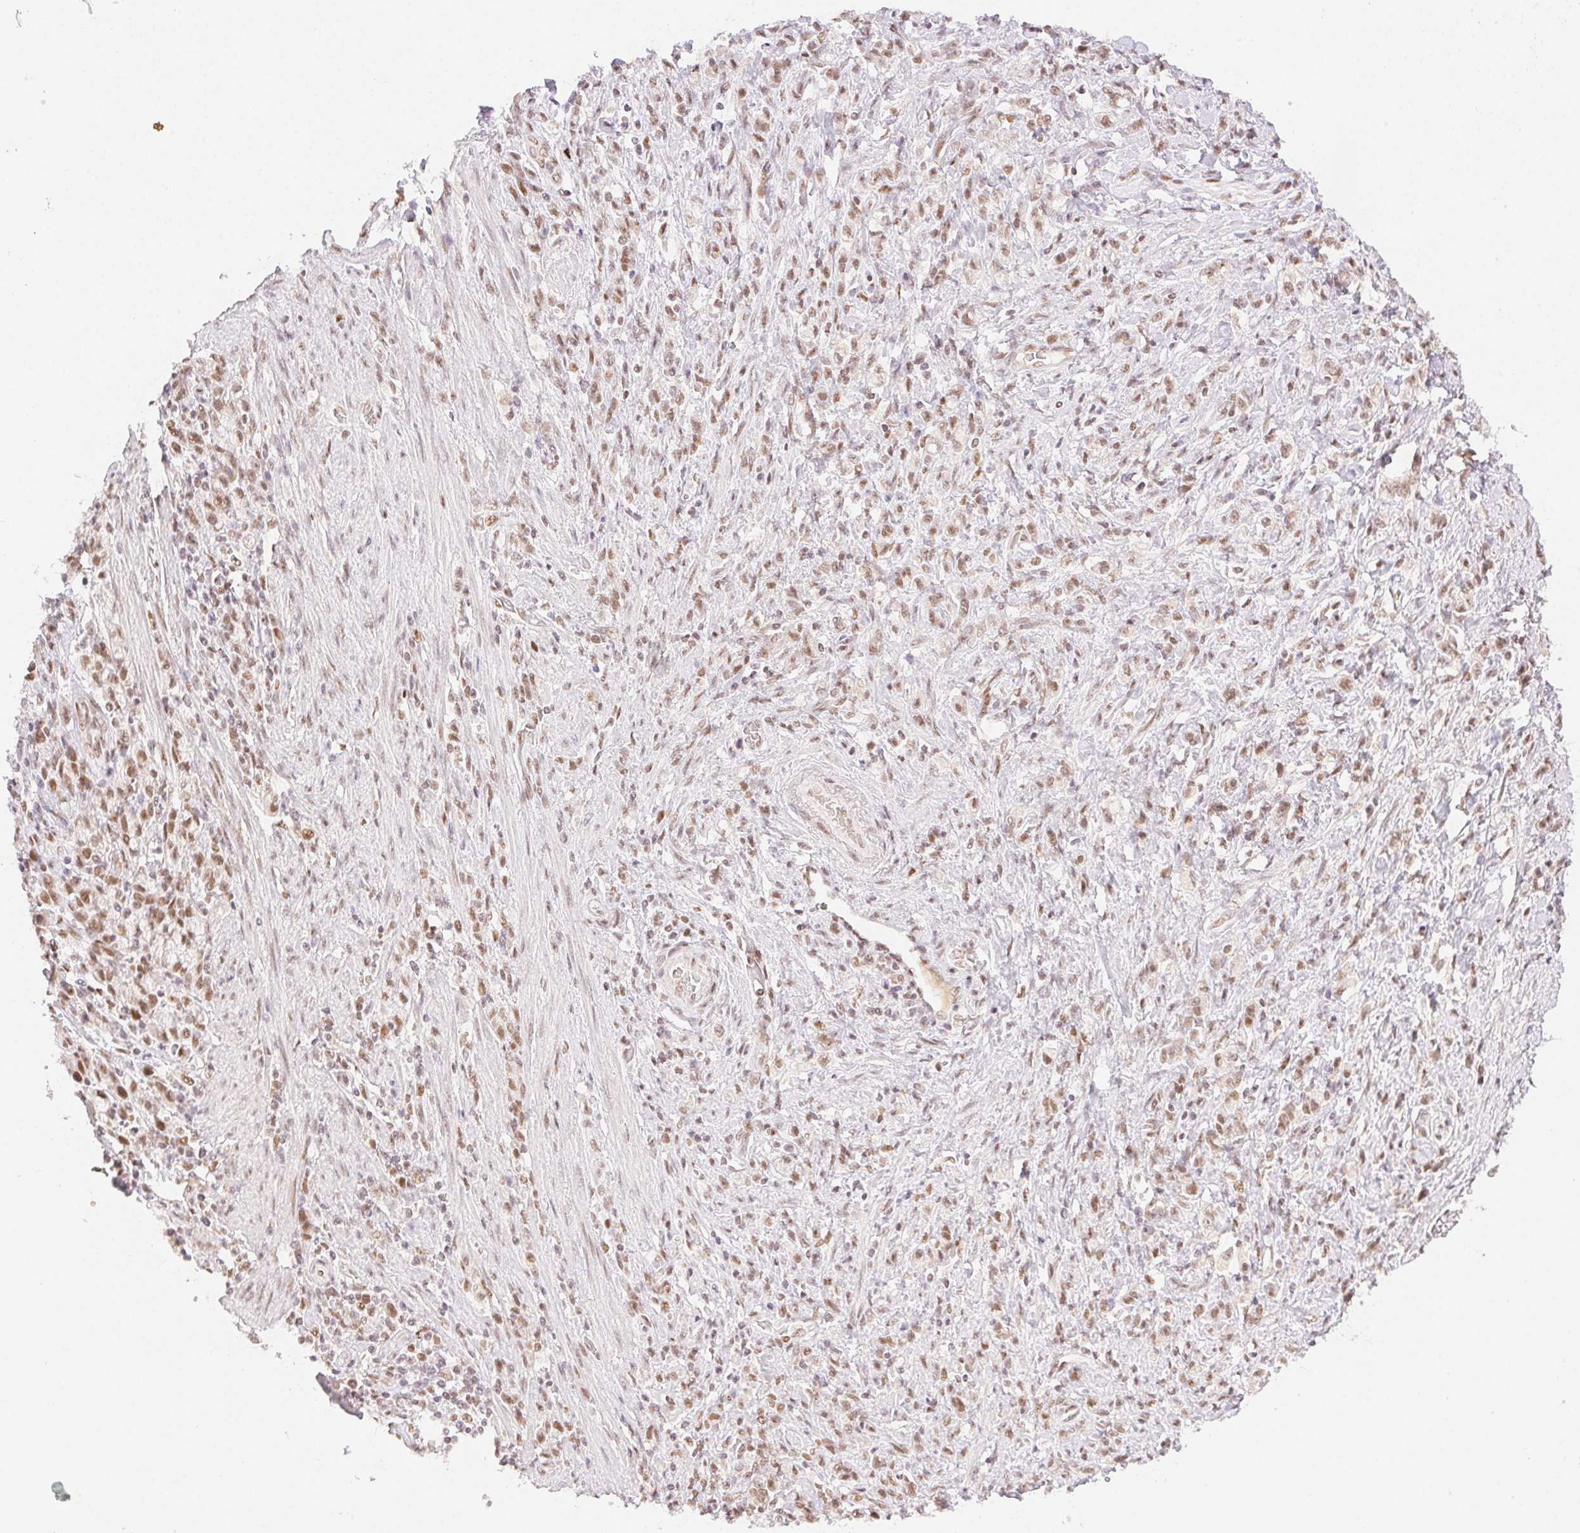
{"staining": {"intensity": "moderate", "quantity": ">75%", "location": "nuclear"}, "tissue": "stomach cancer", "cell_type": "Tumor cells", "image_type": "cancer", "snomed": [{"axis": "morphology", "description": "Adenocarcinoma, NOS"}, {"axis": "topography", "description": "Stomach"}], "caption": "Brown immunohistochemical staining in human adenocarcinoma (stomach) demonstrates moderate nuclear positivity in approximately >75% of tumor cells. Nuclei are stained in blue.", "gene": "H2AZ2", "patient": {"sex": "male", "age": 77}}